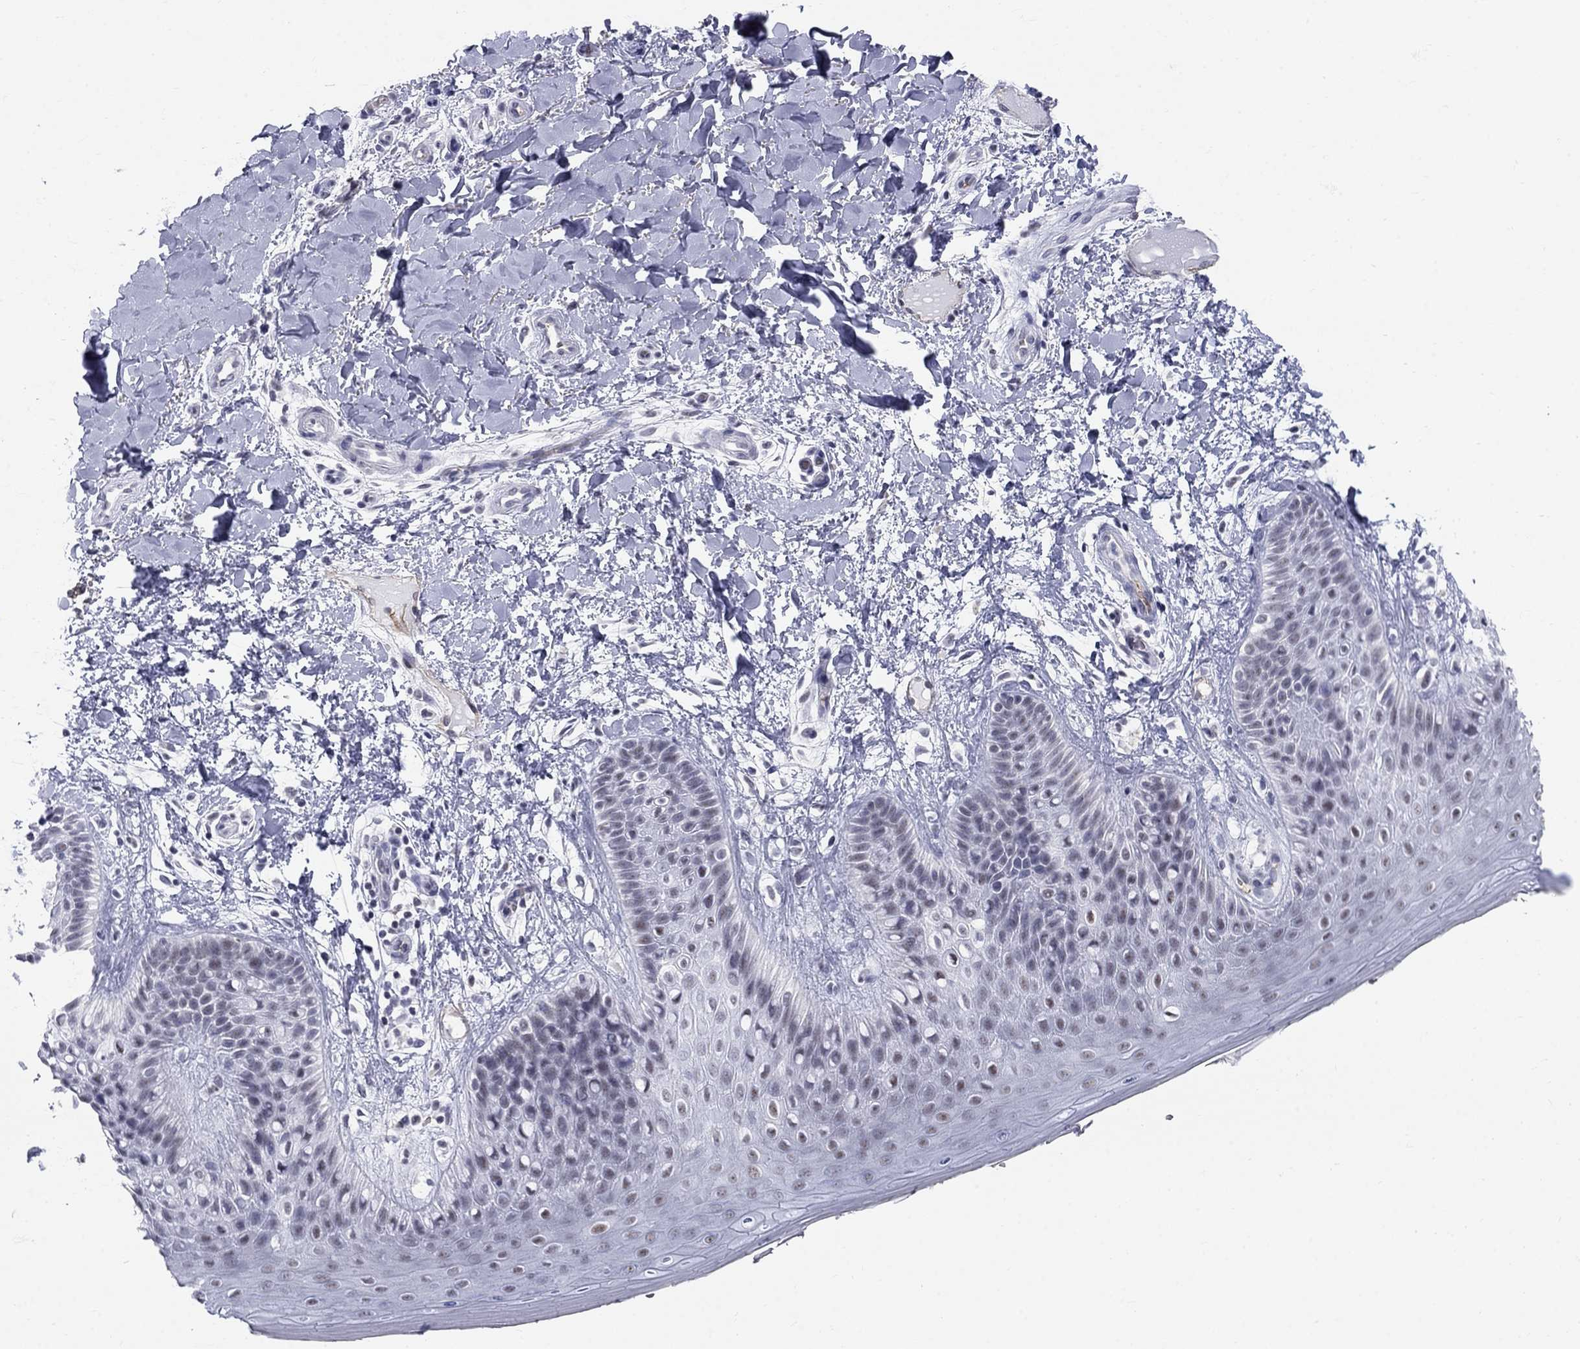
{"staining": {"intensity": "weak", "quantity": "25%-75%", "location": "nuclear"}, "tissue": "skin", "cell_type": "Epidermal cells", "image_type": "normal", "snomed": [{"axis": "morphology", "description": "Normal tissue, NOS"}, {"axis": "topography", "description": "Anal"}], "caption": "The micrograph displays a brown stain indicating the presence of a protein in the nuclear of epidermal cells in skin. The protein of interest is shown in brown color, while the nuclei are stained blue.", "gene": "DMTN", "patient": {"sex": "male", "age": 36}}